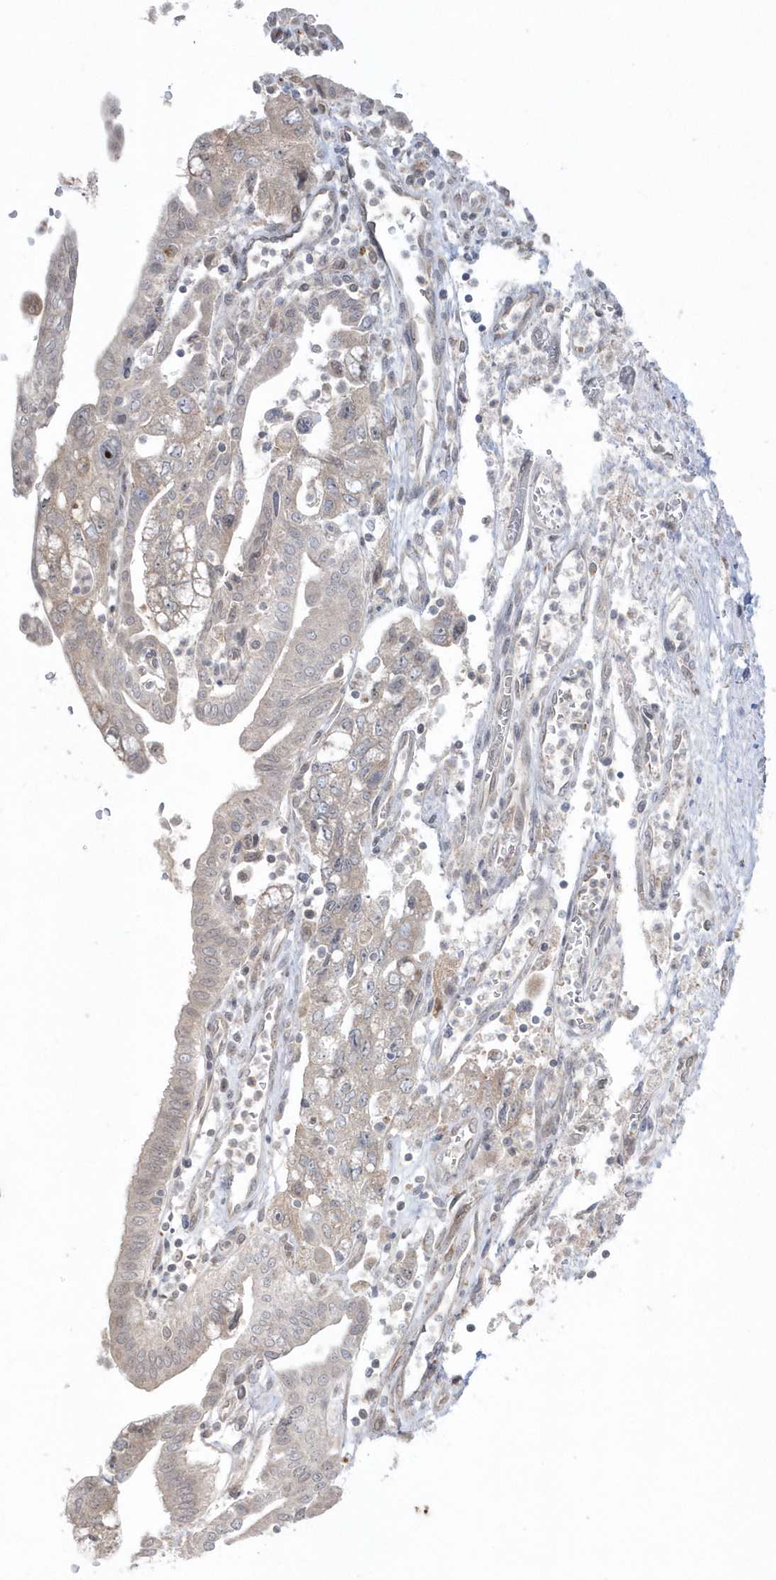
{"staining": {"intensity": "negative", "quantity": "none", "location": "none"}, "tissue": "pancreatic cancer", "cell_type": "Tumor cells", "image_type": "cancer", "snomed": [{"axis": "morphology", "description": "Adenocarcinoma, NOS"}, {"axis": "topography", "description": "Pancreas"}], "caption": "High magnification brightfield microscopy of pancreatic cancer (adenocarcinoma) stained with DAB (brown) and counterstained with hematoxylin (blue): tumor cells show no significant staining.", "gene": "DHX57", "patient": {"sex": "female", "age": 73}}